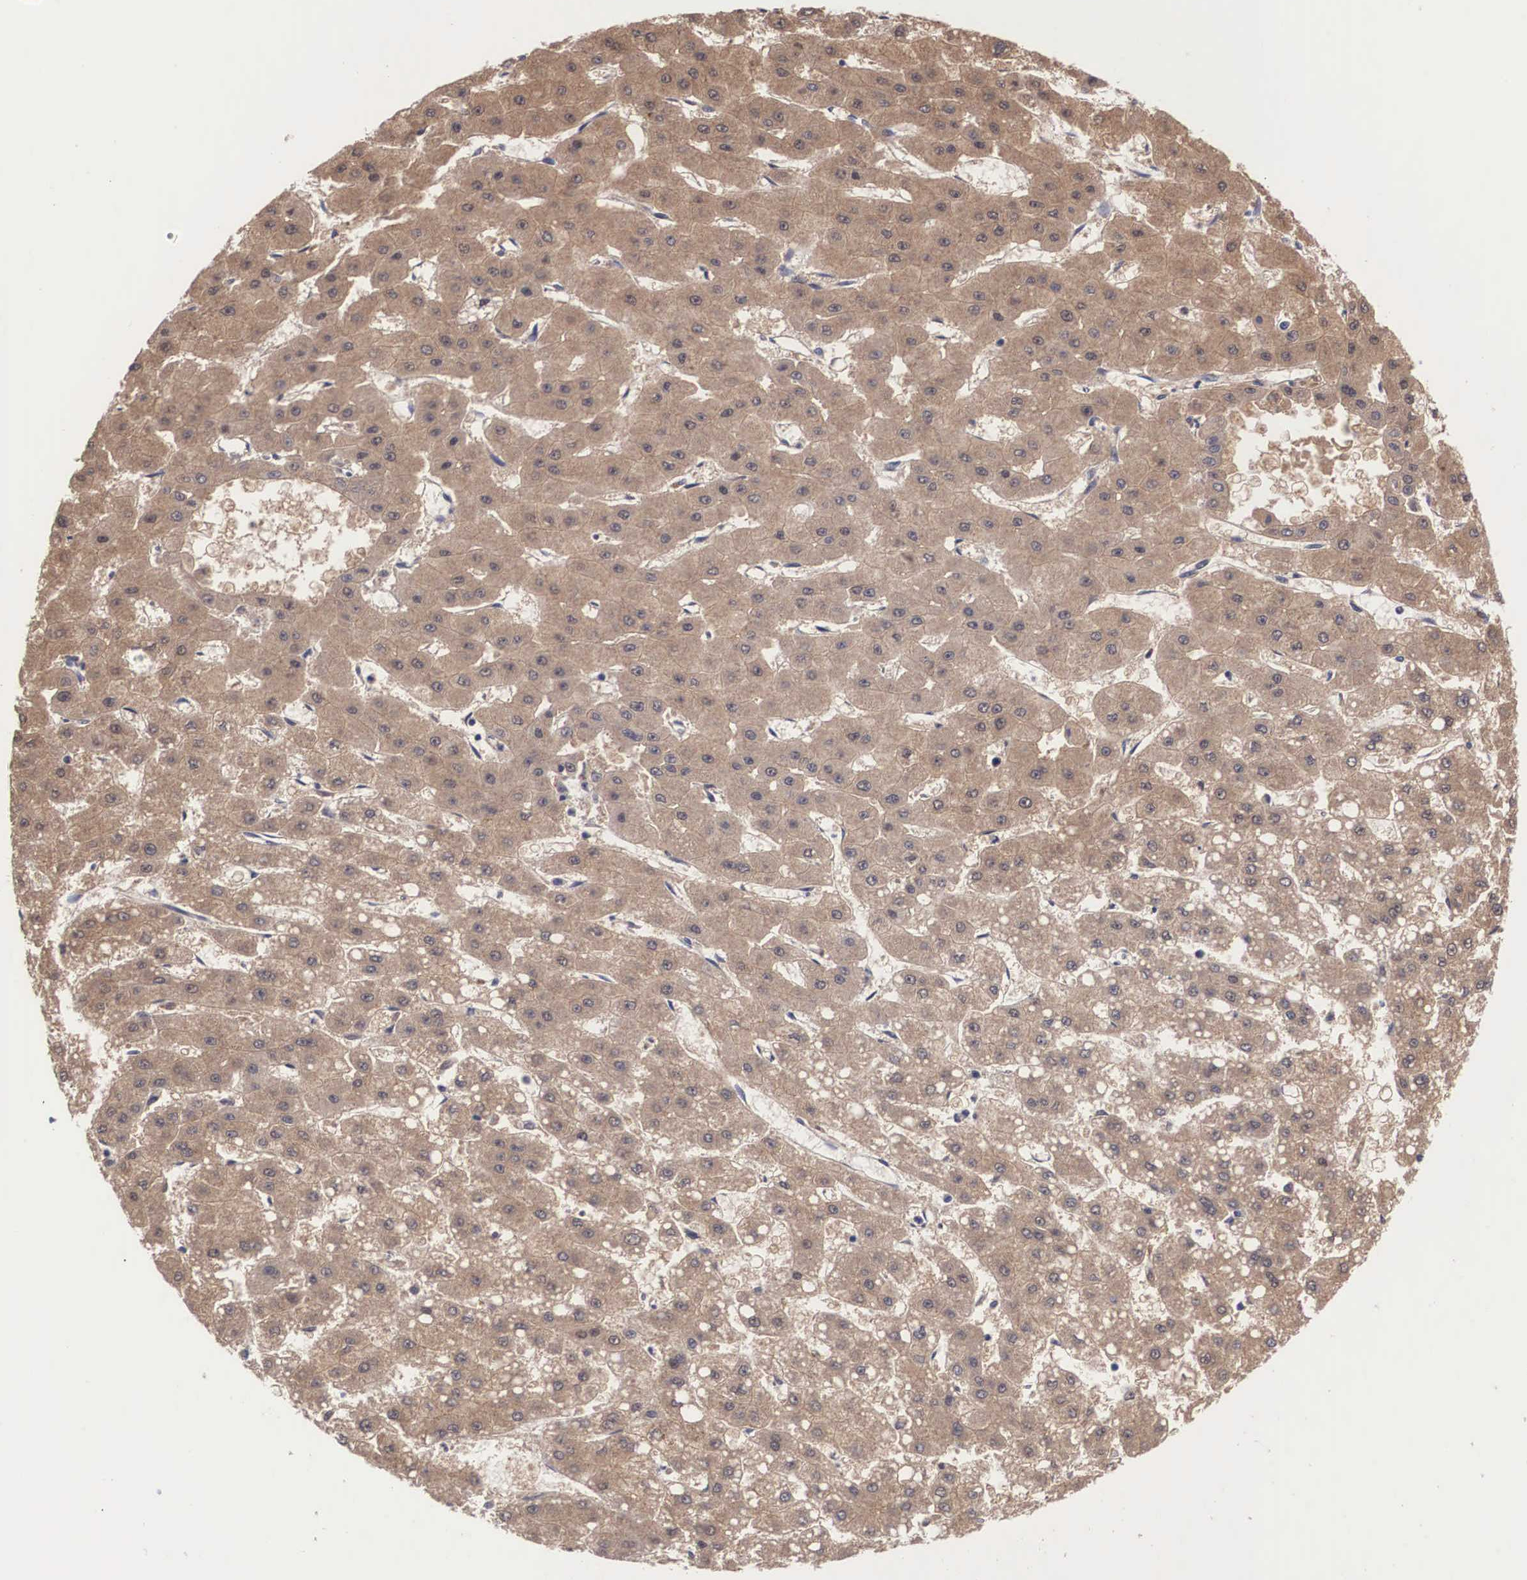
{"staining": {"intensity": "moderate", "quantity": ">75%", "location": "cytoplasmic/membranous"}, "tissue": "liver cancer", "cell_type": "Tumor cells", "image_type": "cancer", "snomed": [{"axis": "morphology", "description": "Carcinoma, Hepatocellular, NOS"}, {"axis": "topography", "description": "Liver"}], "caption": "Immunohistochemical staining of liver hepatocellular carcinoma shows medium levels of moderate cytoplasmic/membranous protein positivity in approximately >75% of tumor cells.", "gene": "ABHD4", "patient": {"sex": "female", "age": 52}}